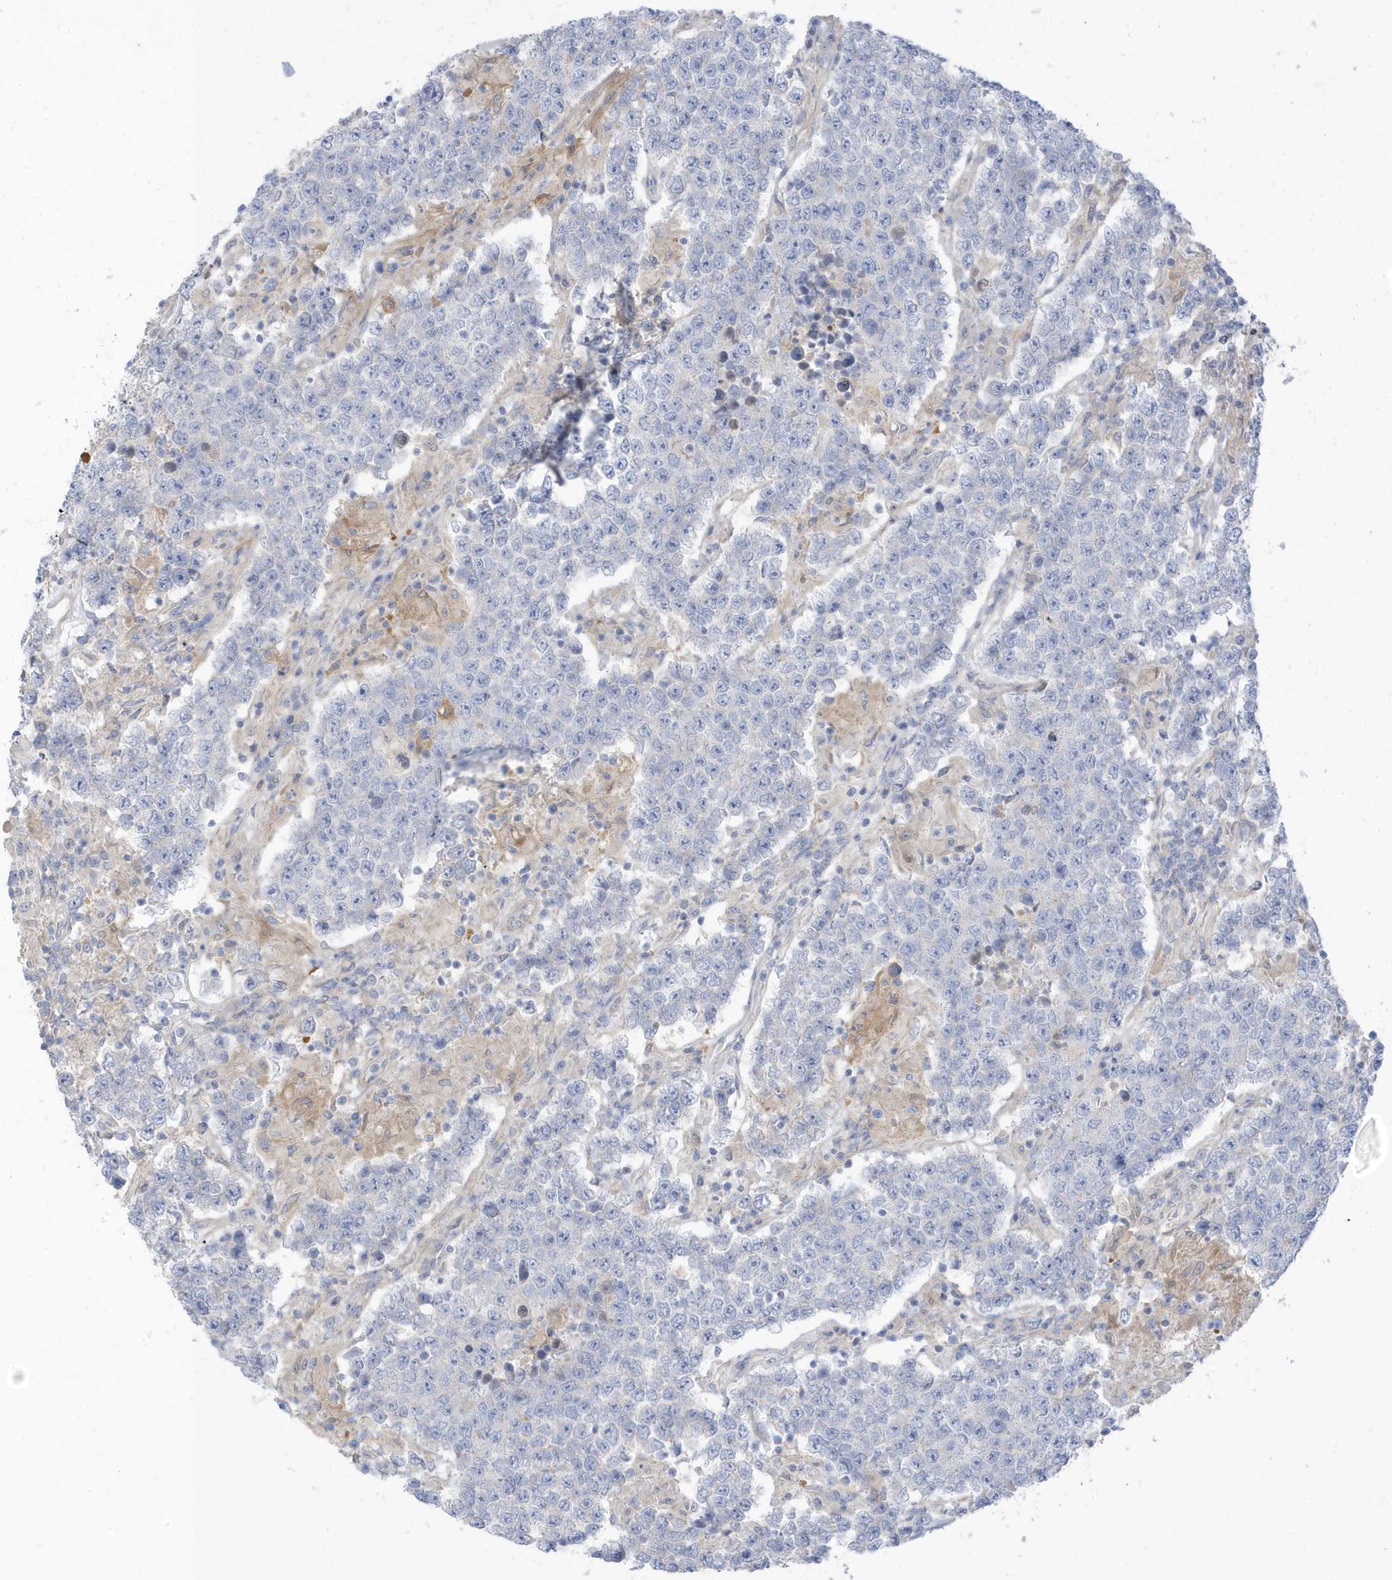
{"staining": {"intensity": "negative", "quantity": "none", "location": "none"}, "tissue": "testis cancer", "cell_type": "Tumor cells", "image_type": "cancer", "snomed": [{"axis": "morphology", "description": "Normal tissue, NOS"}, {"axis": "morphology", "description": "Urothelial carcinoma, High grade"}, {"axis": "morphology", "description": "Seminoma, NOS"}, {"axis": "morphology", "description": "Carcinoma, Embryonal, NOS"}, {"axis": "topography", "description": "Urinary bladder"}, {"axis": "topography", "description": "Testis"}], "caption": "DAB (3,3'-diaminobenzidine) immunohistochemical staining of testis cancer (embryonal carcinoma) demonstrates no significant staining in tumor cells.", "gene": "ATP13A5", "patient": {"sex": "male", "age": 41}}